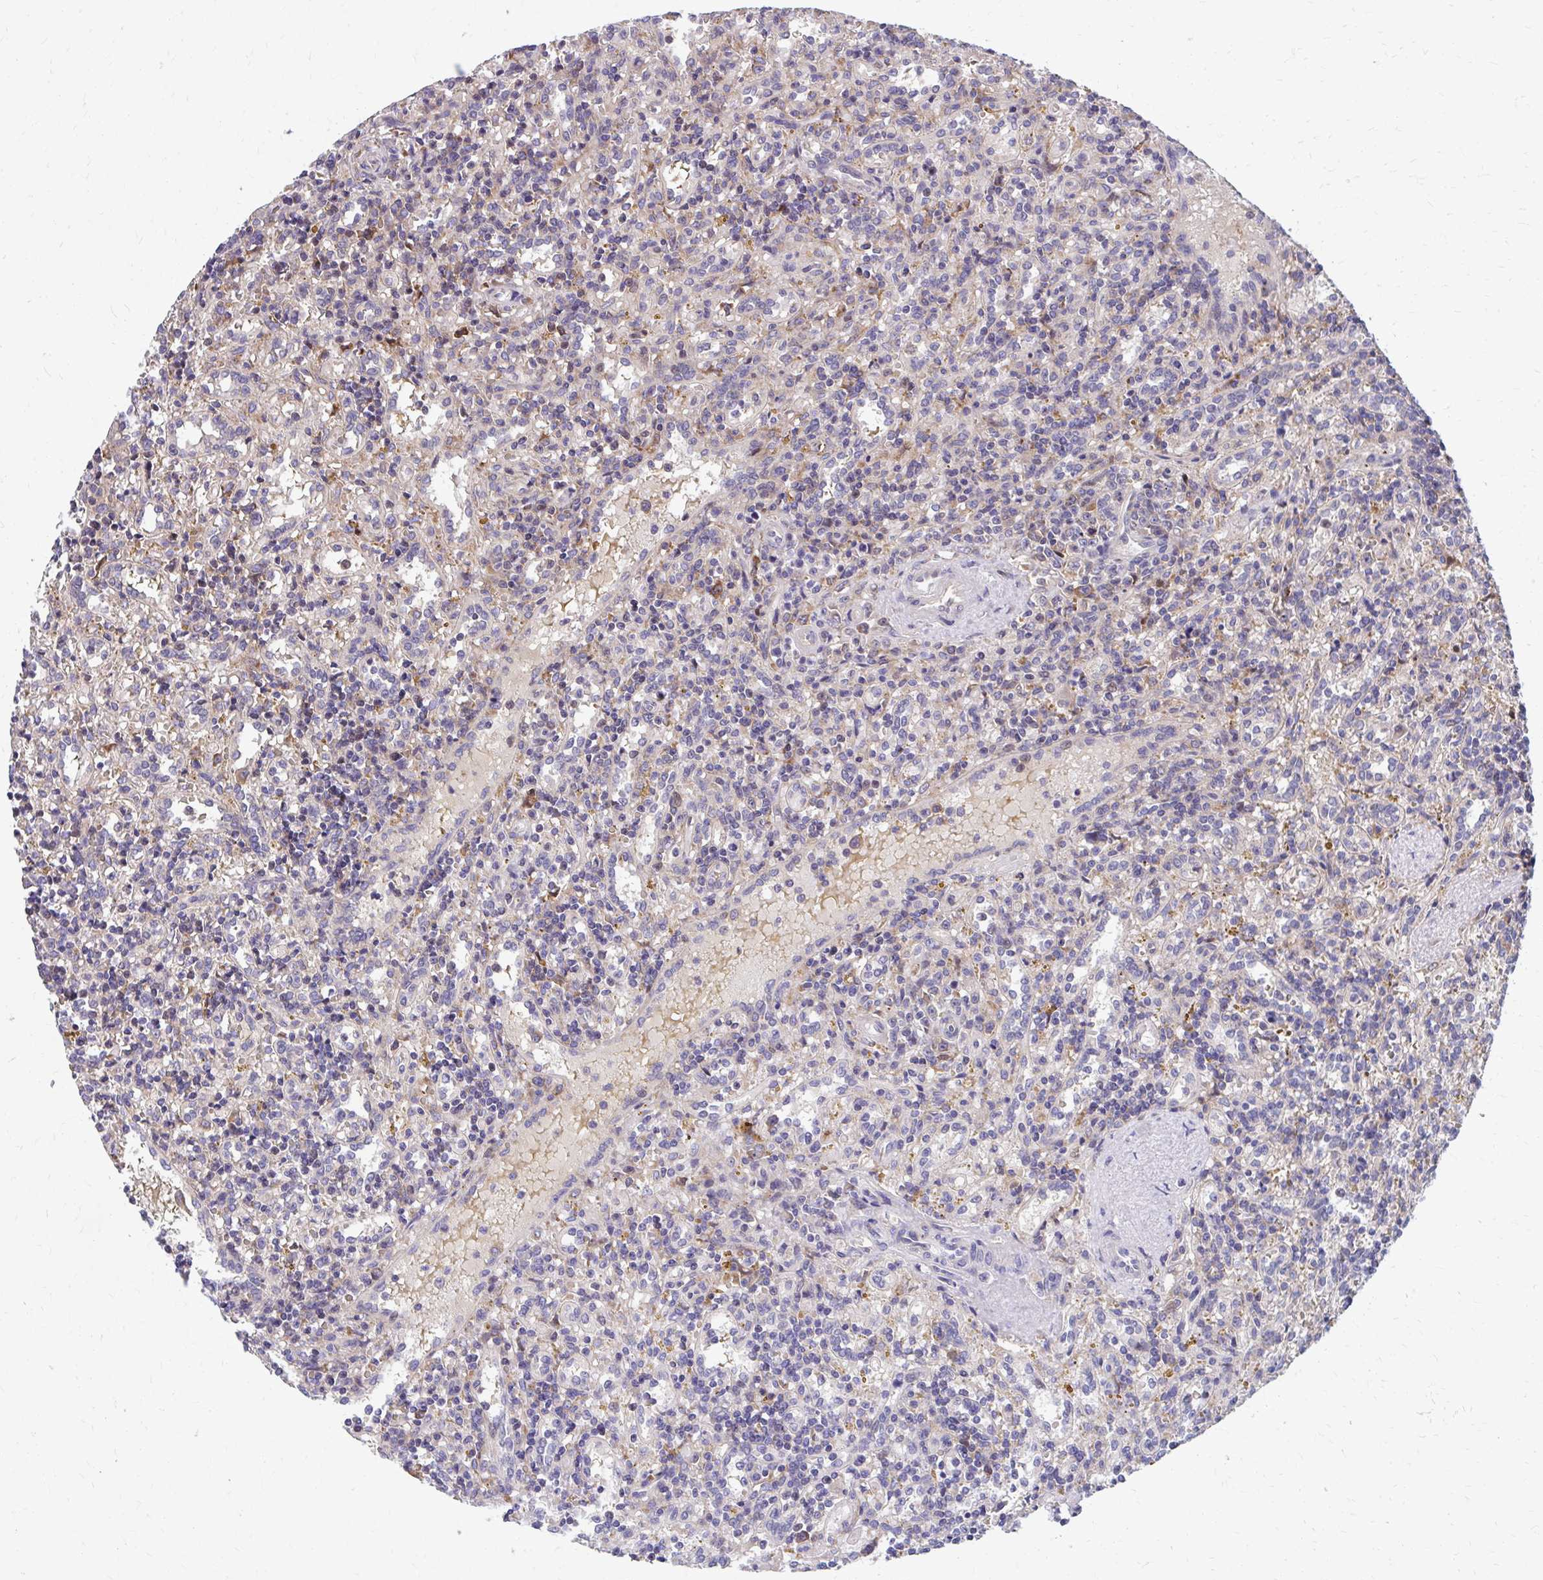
{"staining": {"intensity": "moderate", "quantity": "<25%", "location": "cytoplasmic/membranous"}, "tissue": "lymphoma", "cell_type": "Tumor cells", "image_type": "cancer", "snomed": [{"axis": "morphology", "description": "Malignant lymphoma, non-Hodgkin's type, Low grade"}, {"axis": "topography", "description": "Spleen"}], "caption": "This photomicrograph exhibits immunohistochemistry staining of lymphoma, with low moderate cytoplasmic/membranous positivity in approximately <25% of tumor cells.", "gene": "ZNF778", "patient": {"sex": "male", "age": 67}}